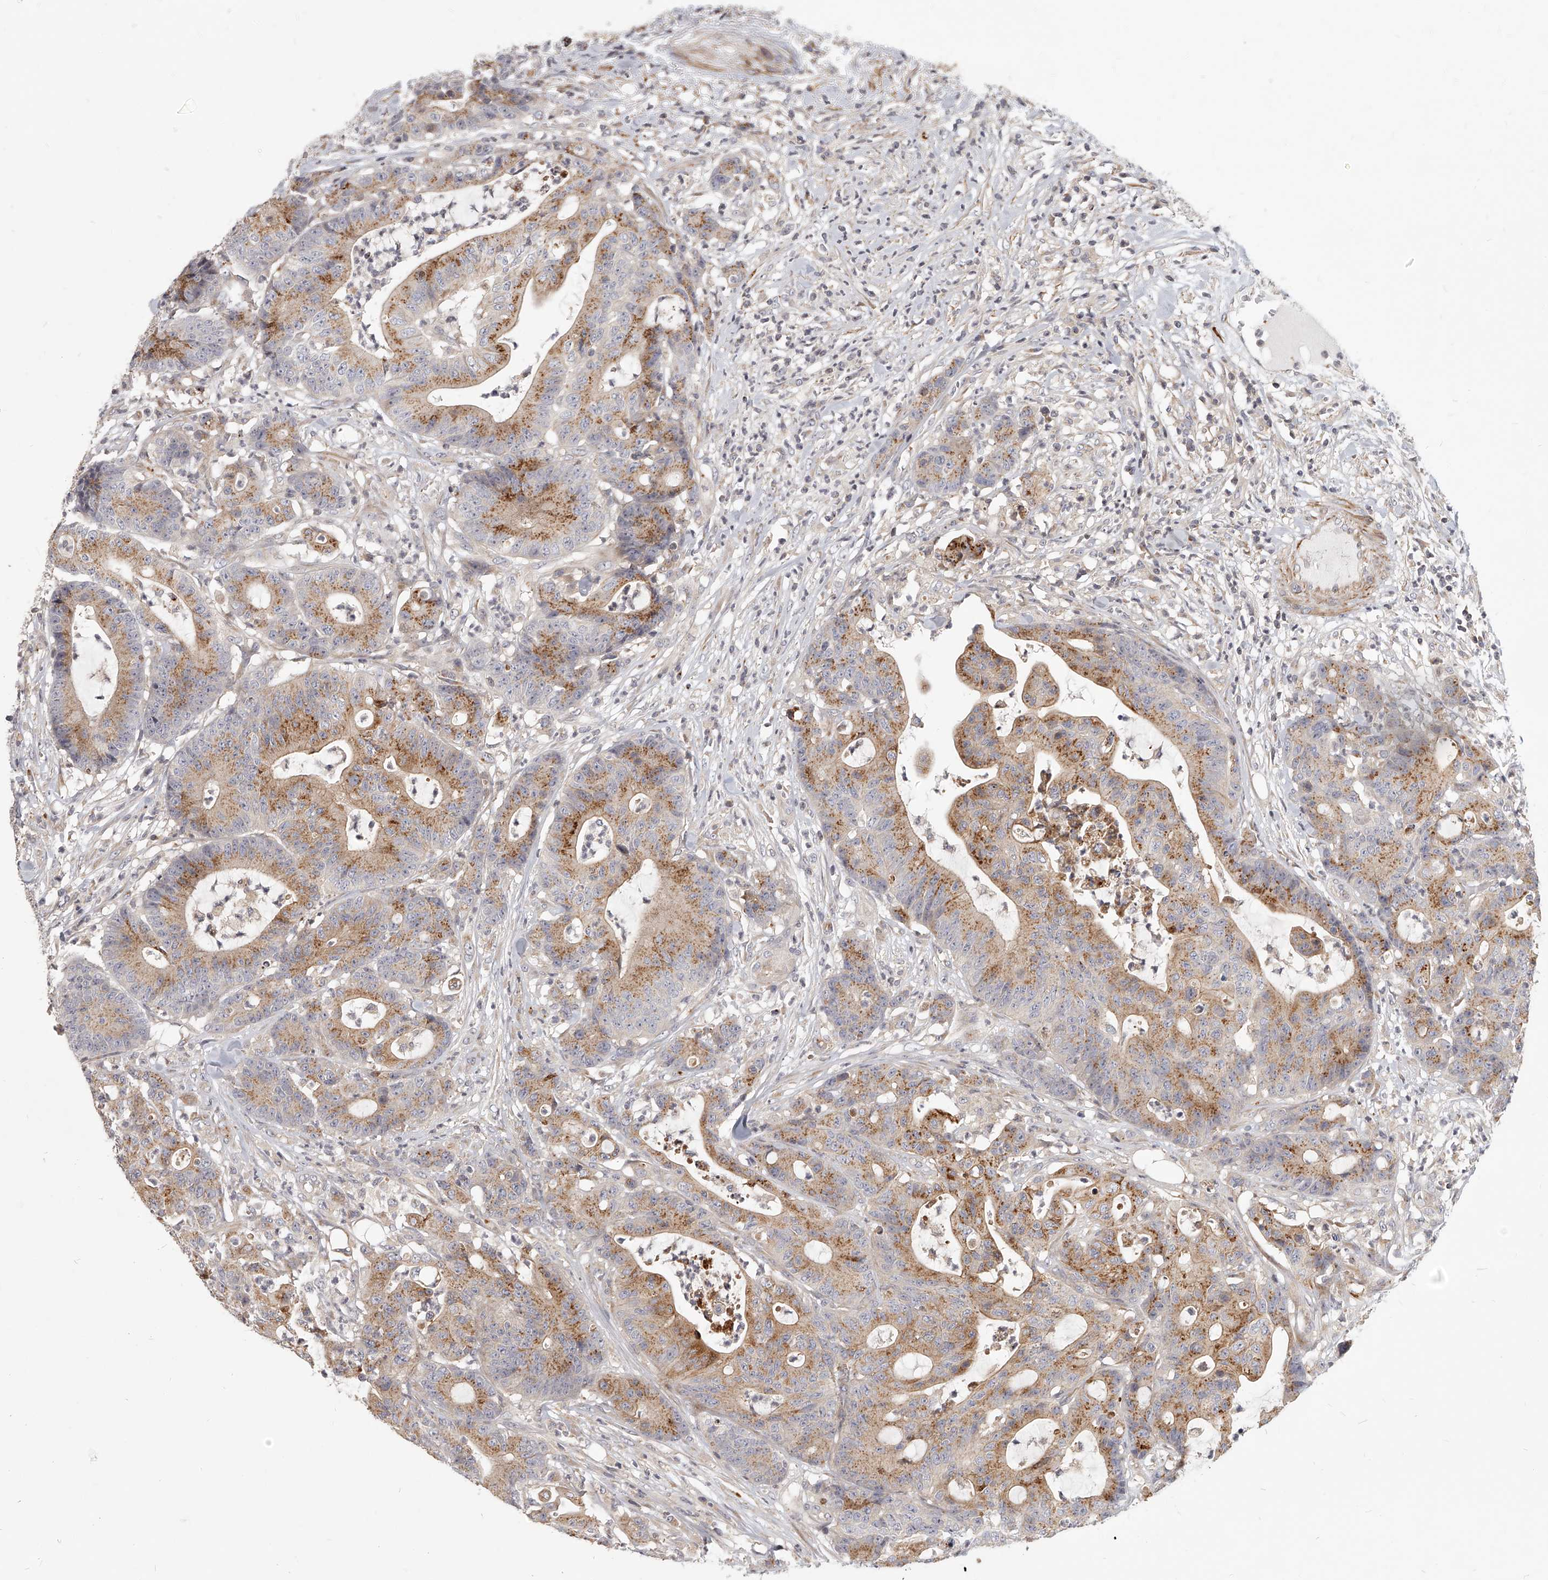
{"staining": {"intensity": "moderate", "quantity": ">75%", "location": "cytoplasmic/membranous"}, "tissue": "colorectal cancer", "cell_type": "Tumor cells", "image_type": "cancer", "snomed": [{"axis": "morphology", "description": "Adenocarcinoma, NOS"}, {"axis": "topography", "description": "Colon"}], "caption": "Colorectal cancer (adenocarcinoma) was stained to show a protein in brown. There is medium levels of moderate cytoplasmic/membranous positivity in about >75% of tumor cells. (DAB (3,3'-diaminobenzidine) = brown stain, brightfield microscopy at high magnification).", "gene": "SLC37A1", "patient": {"sex": "female", "age": 84}}